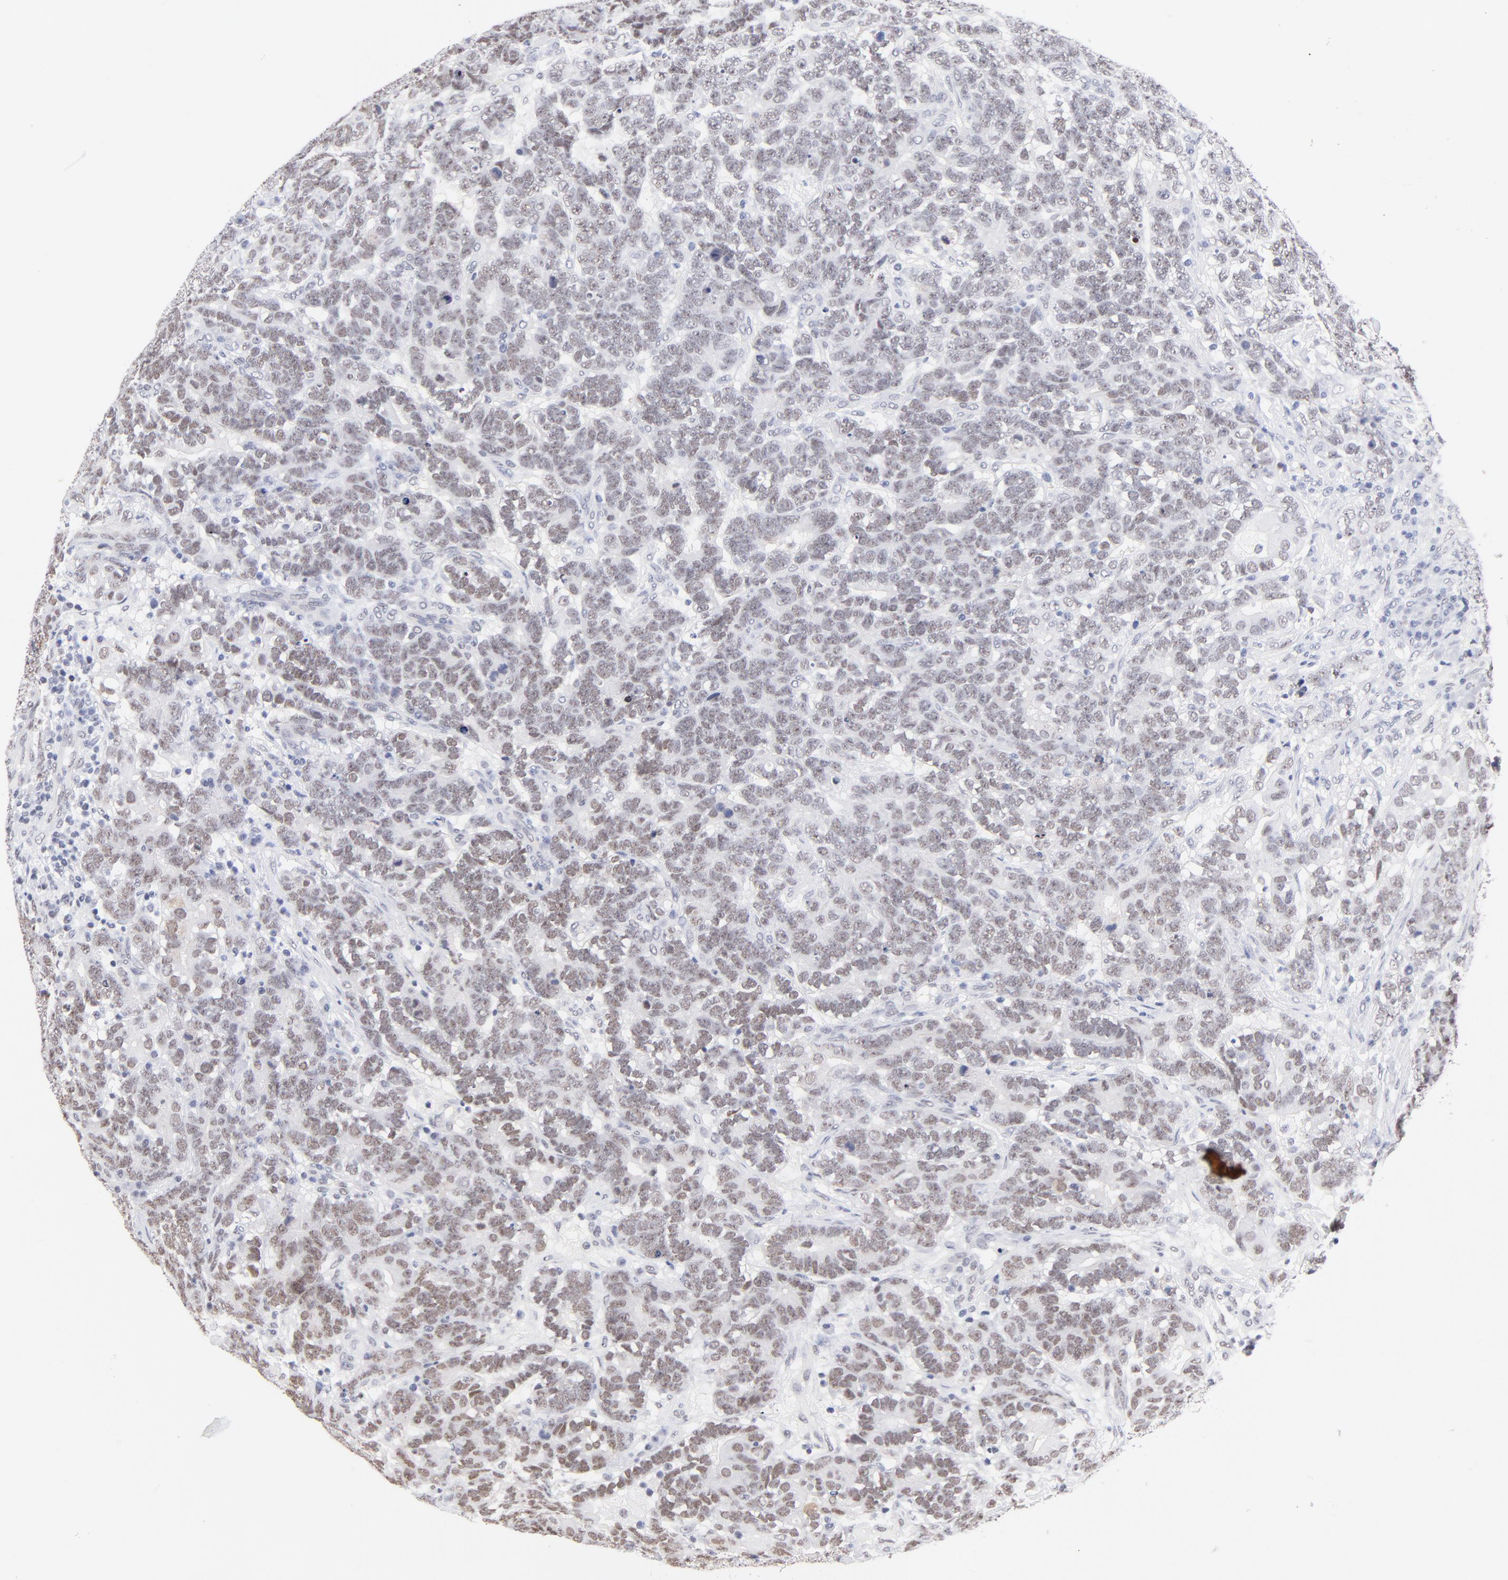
{"staining": {"intensity": "weak", "quantity": ">75%", "location": "nuclear"}, "tissue": "testis cancer", "cell_type": "Tumor cells", "image_type": "cancer", "snomed": [{"axis": "morphology", "description": "Carcinoma, Embryonal, NOS"}, {"axis": "topography", "description": "Testis"}], "caption": "A high-resolution photomicrograph shows IHC staining of testis embryonal carcinoma, which shows weak nuclear expression in about >75% of tumor cells. (Stains: DAB (3,3'-diaminobenzidine) in brown, nuclei in blue, Microscopy: brightfield microscopy at high magnification).", "gene": "ZNF74", "patient": {"sex": "male", "age": 26}}